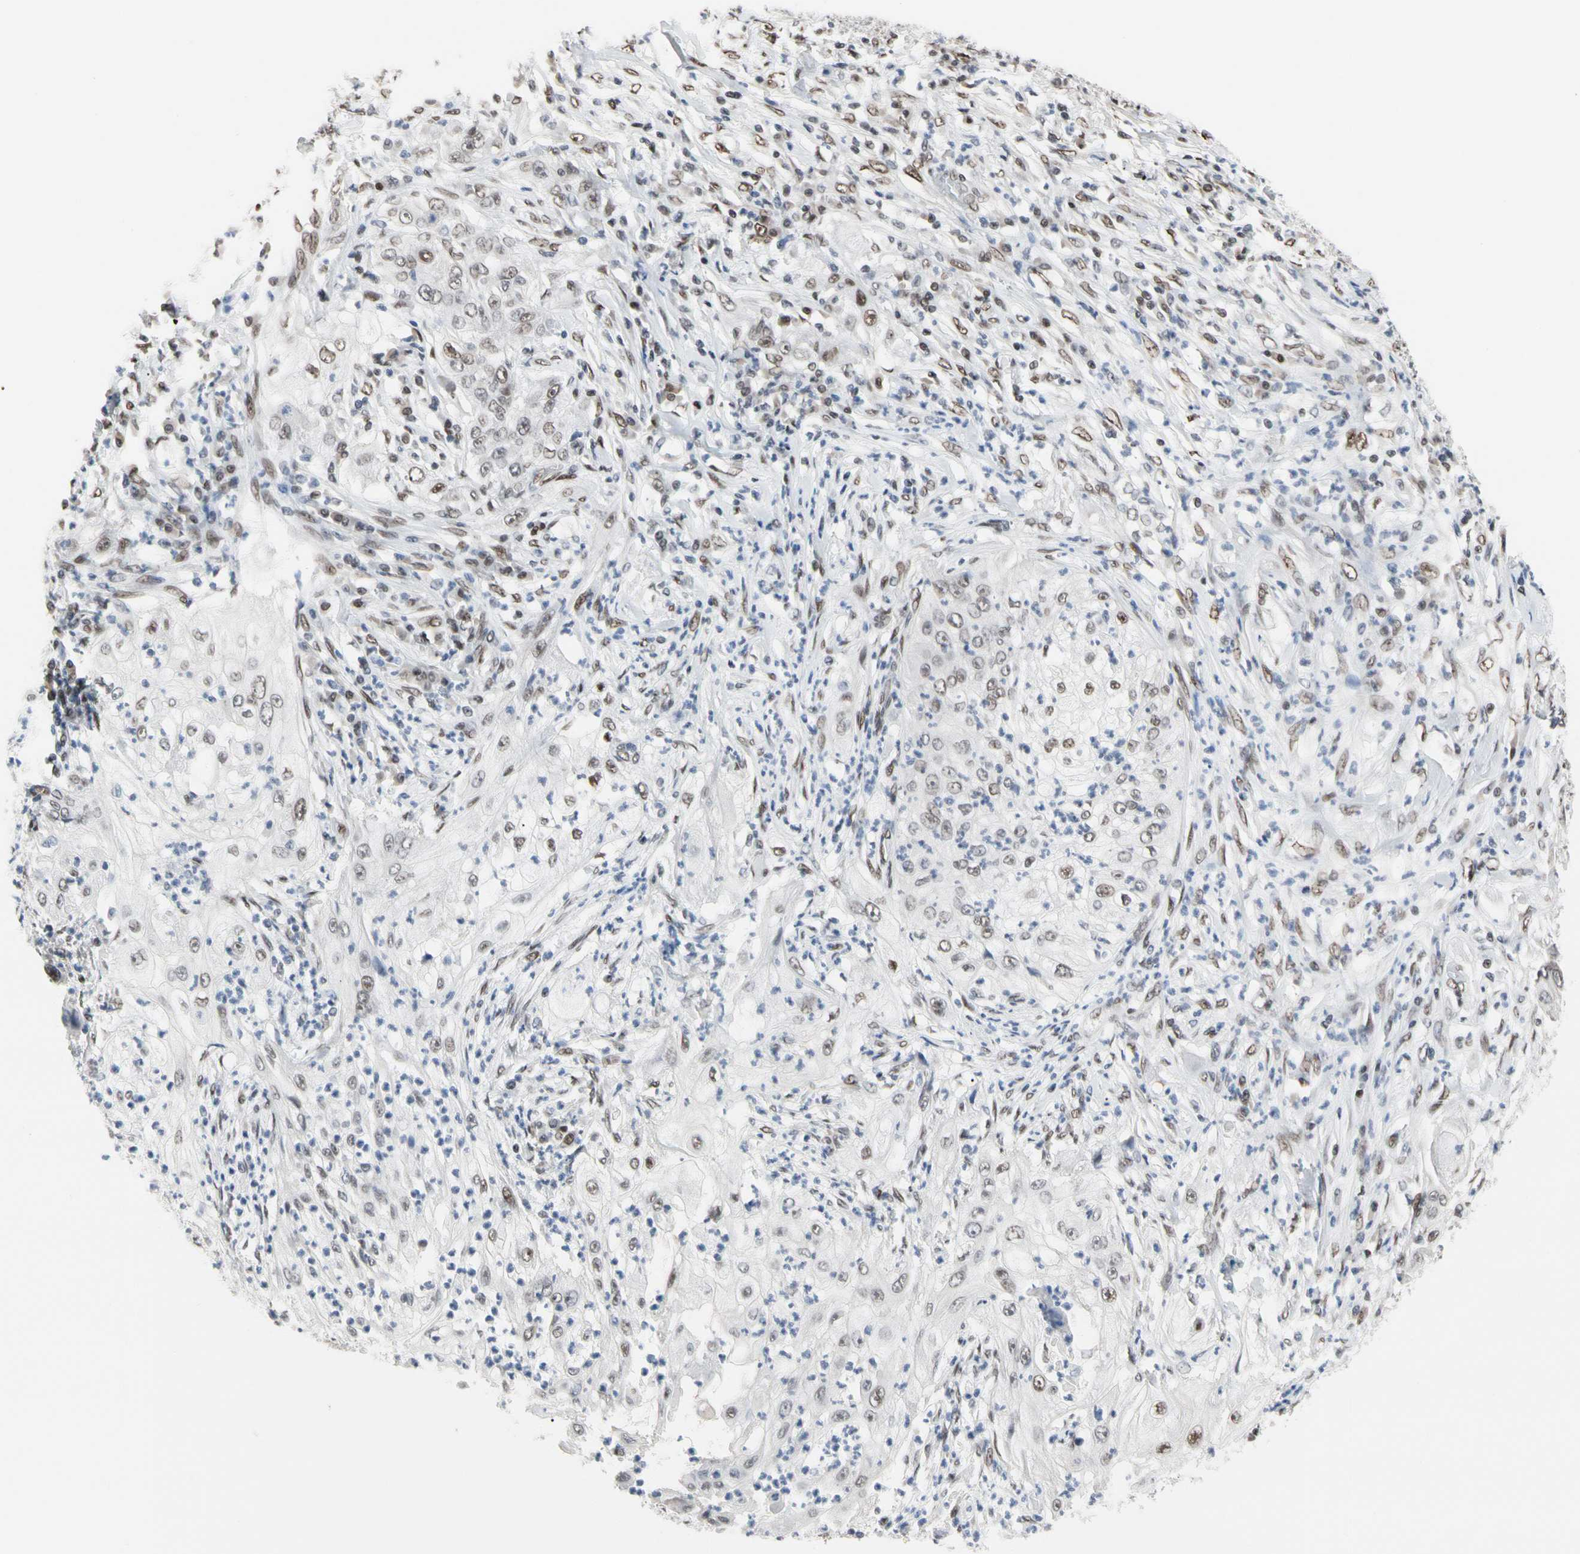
{"staining": {"intensity": "moderate", "quantity": "<25%", "location": "nuclear"}, "tissue": "lung cancer", "cell_type": "Tumor cells", "image_type": "cancer", "snomed": [{"axis": "morphology", "description": "Inflammation, NOS"}, {"axis": "morphology", "description": "Squamous cell carcinoma, NOS"}, {"axis": "topography", "description": "Lymph node"}, {"axis": "topography", "description": "Soft tissue"}, {"axis": "topography", "description": "Lung"}], "caption": "This photomicrograph reveals immunohistochemistry staining of lung cancer (squamous cell carcinoma), with low moderate nuclear positivity in approximately <25% of tumor cells.", "gene": "FAM98B", "patient": {"sex": "male", "age": 66}}